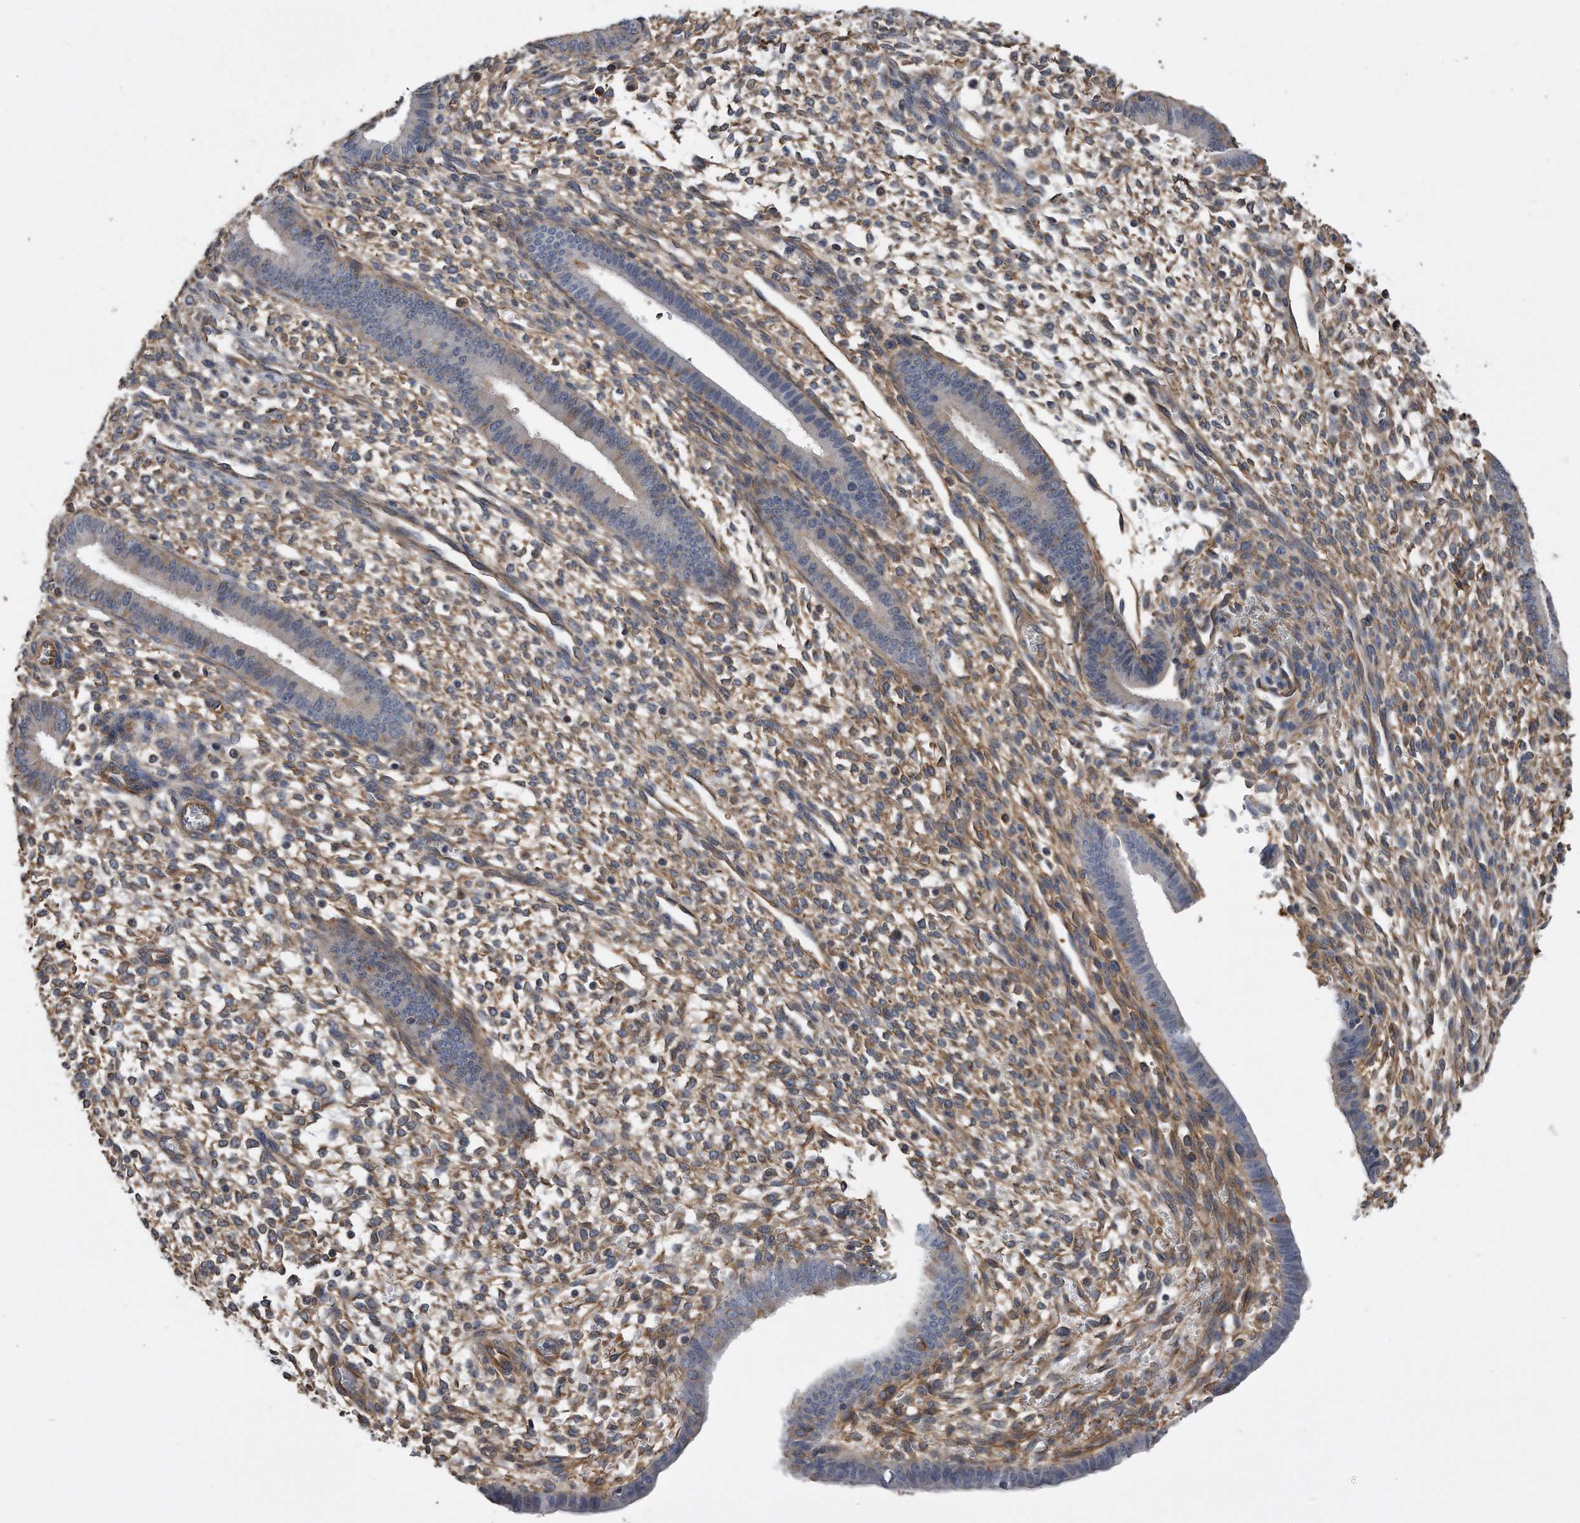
{"staining": {"intensity": "moderate", "quantity": "25%-75%", "location": "cytoplasmic/membranous"}, "tissue": "endometrium", "cell_type": "Cells in endometrial stroma", "image_type": "normal", "snomed": [{"axis": "morphology", "description": "Normal tissue, NOS"}, {"axis": "topography", "description": "Endometrium"}], "caption": "Normal endometrium exhibits moderate cytoplasmic/membranous expression in approximately 25%-75% of cells in endometrial stroma, visualized by immunohistochemistry. (DAB = brown stain, brightfield microscopy at high magnification).", "gene": "GPC1", "patient": {"sex": "female", "age": 46}}